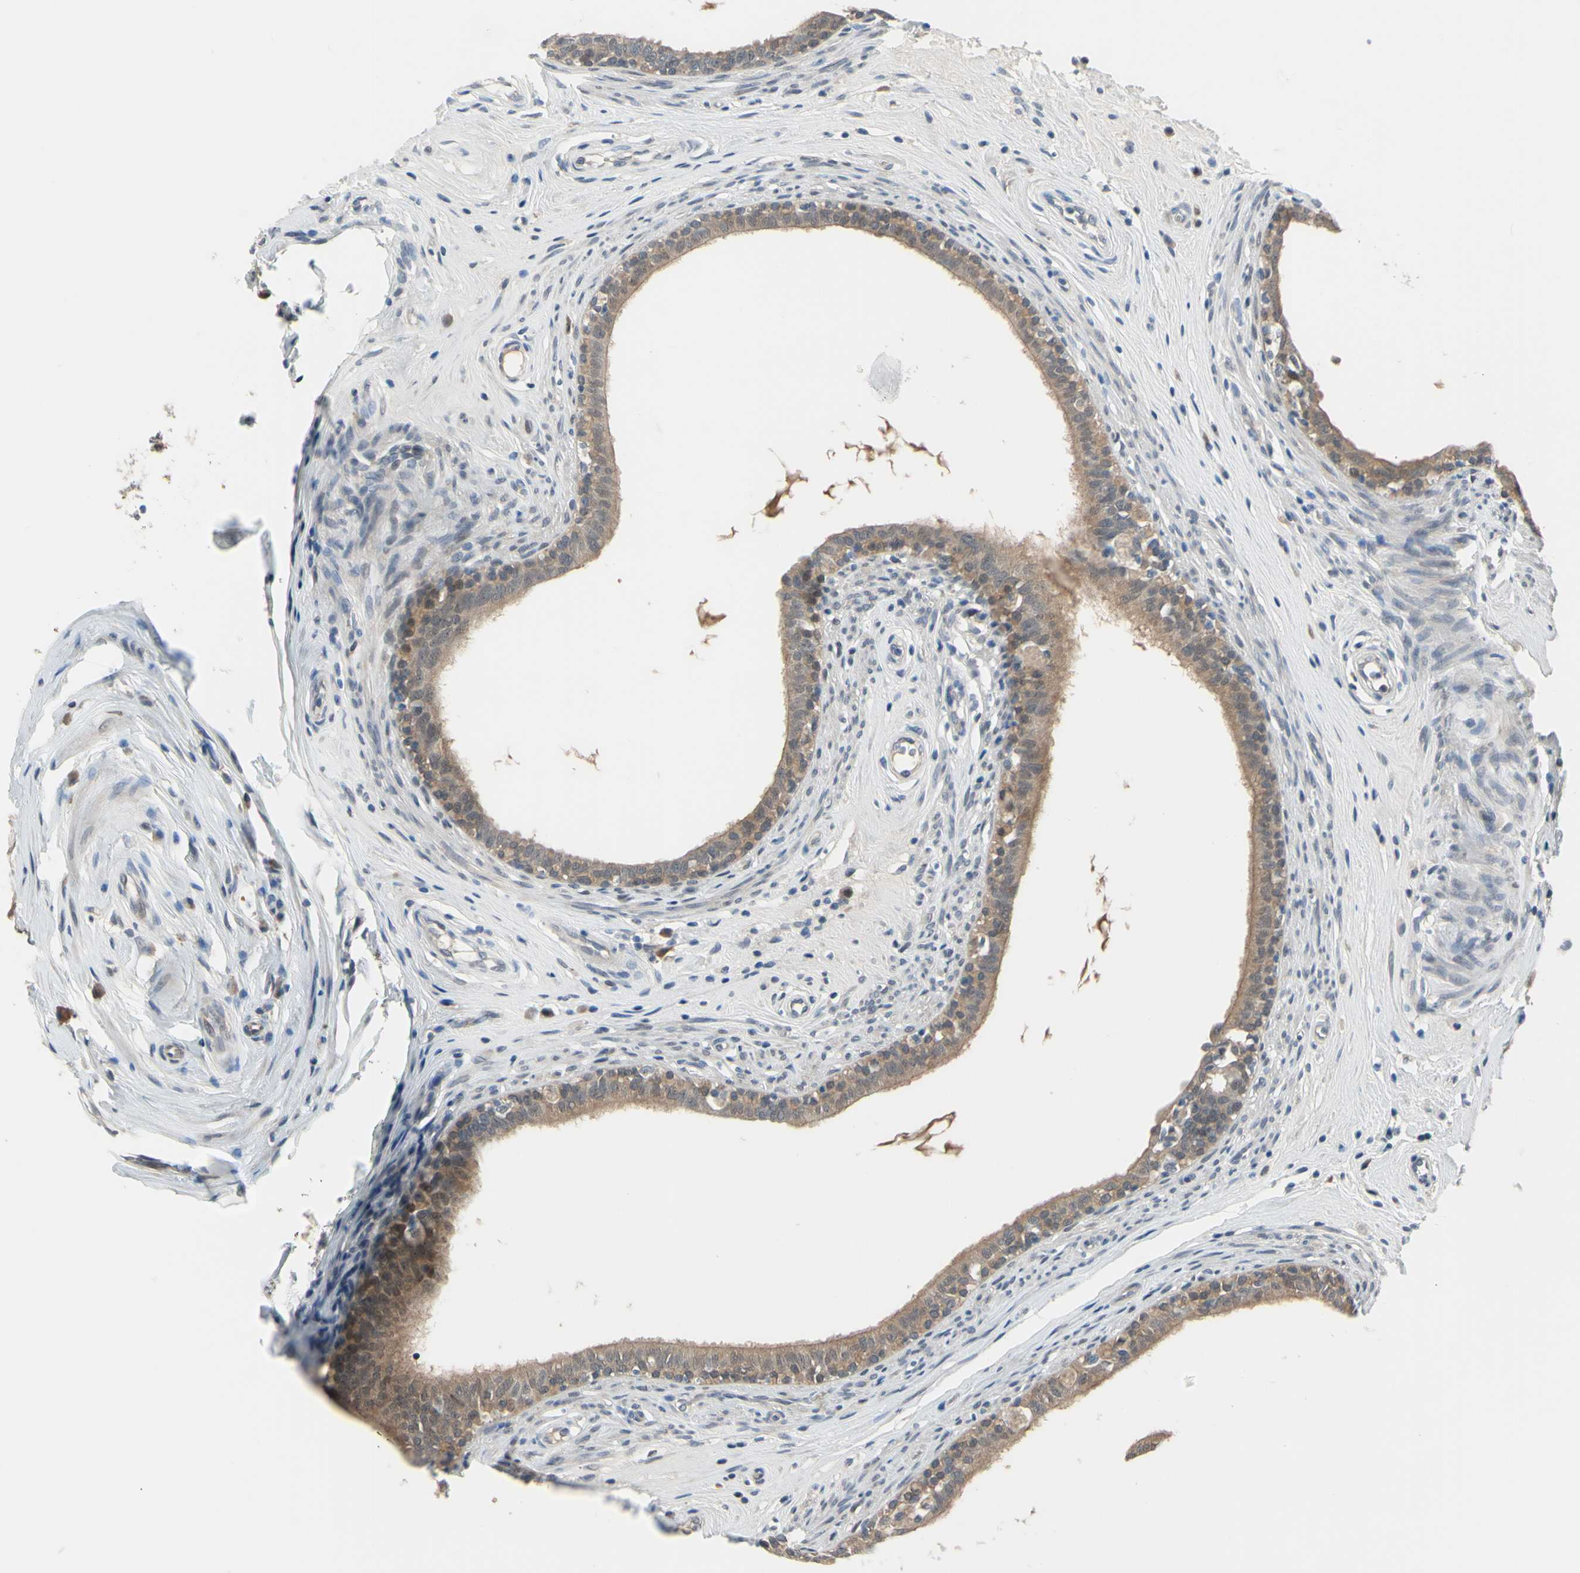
{"staining": {"intensity": "moderate", "quantity": ">75%", "location": "cytoplasmic/membranous"}, "tissue": "epididymis", "cell_type": "Glandular cells", "image_type": "normal", "snomed": [{"axis": "morphology", "description": "Normal tissue, NOS"}, {"axis": "morphology", "description": "Inflammation, NOS"}, {"axis": "topography", "description": "Epididymis"}], "caption": "Protein expression by IHC displays moderate cytoplasmic/membranous positivity in approximately >75% of glandular cells in normal epididymis.", "gene": "HSPA4", "patient": {"sex": "male", "age": 84}}